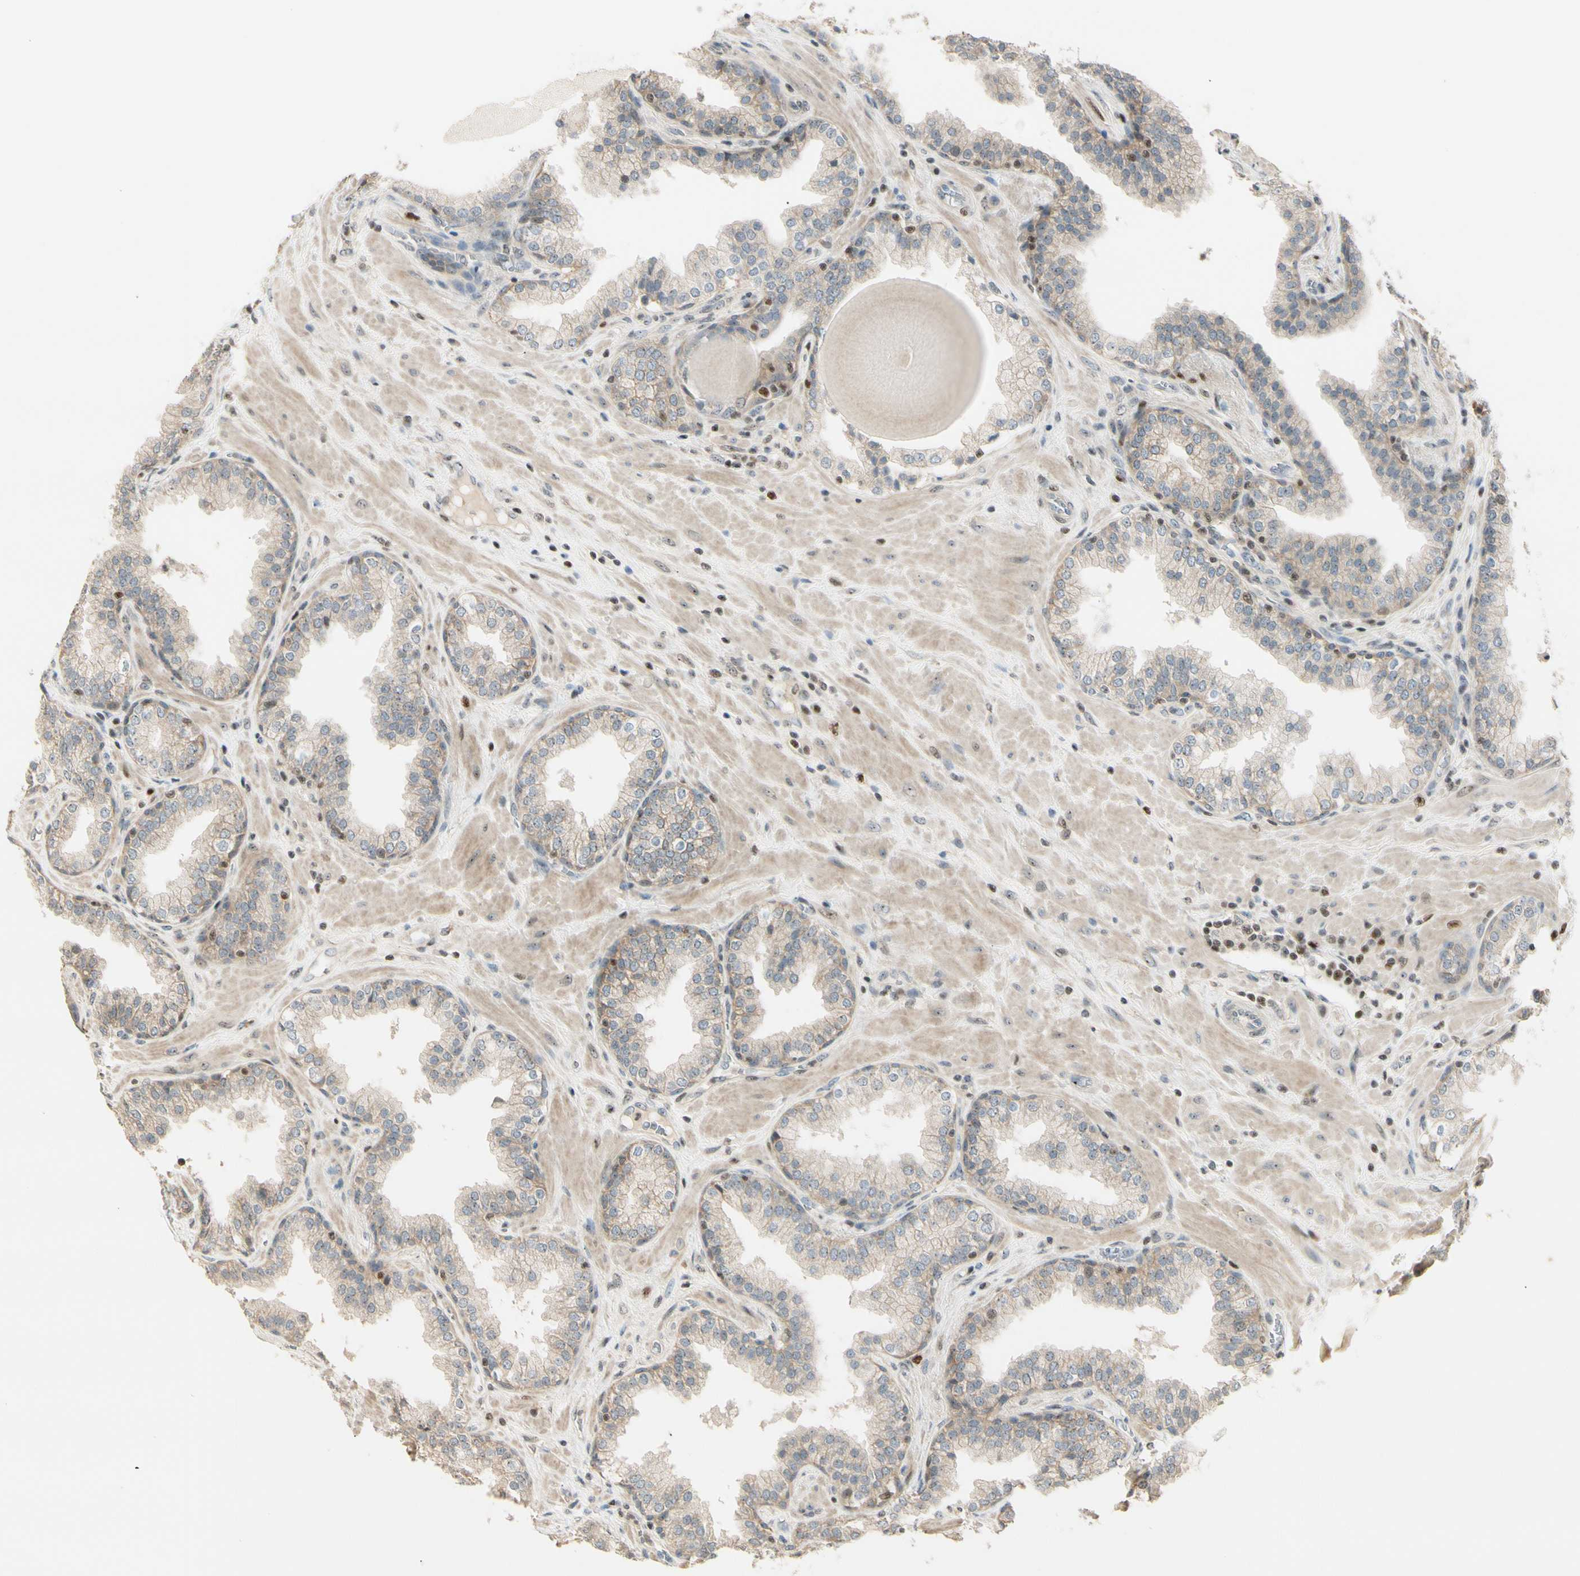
{"staining": {"intensity": "weak", "quantity": ">75%", "location": "cytoplasmic/membranous"}, "tissue": "prostate", "cell_type": "Glandular cells", "image_type": "normal", "snomed": [{"axis": "morphology", "description": "Normal tissue, NOS"}, {"axis": "topography", "description": "Prostate"}], "caption": "Protein analysis of unremarkable prostate displays weak cytoplasmic/membranous expression in about >75% of glandular cells.", "gene": "NFYA", "patient": {"sex": "male", "age": 51}}